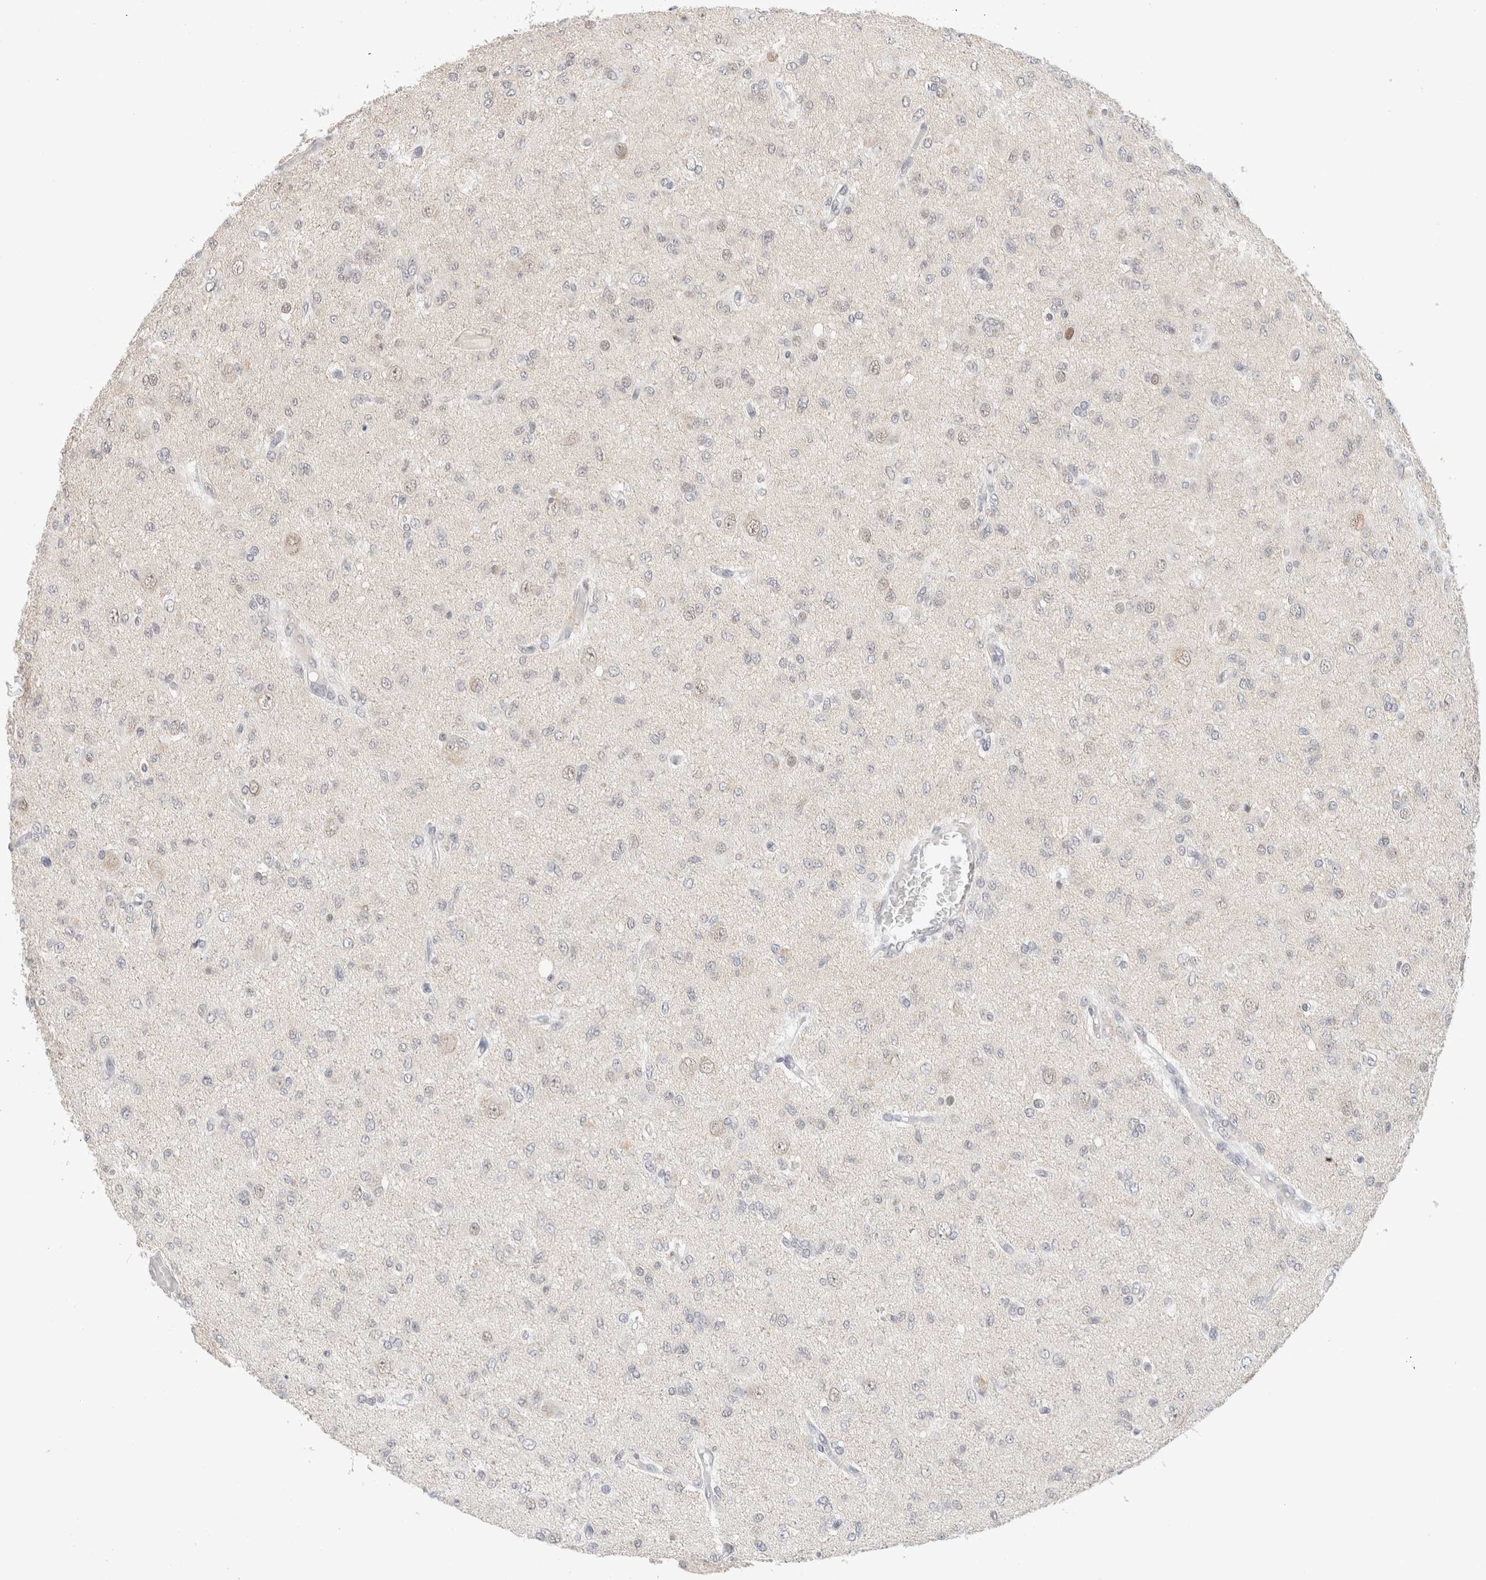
{"staining": {"intensity": "negative", "quantity": "none", "location": "none"}, "tissue": "glioma", "cell_type": "Tumor cells", "image_type": "cancer", "snomed": [{"axis": "morphology", "description": "Glioma, malignant, High grade"}, {"axis": "topography", "description": "Brain"}], "caption": "This is an immunohistochemistry (IHC) histopathology image of human glioma. There is no expression in tumor cells.", "gene": "HDLBP", "patient": {"sex": "female", "age": 59}}